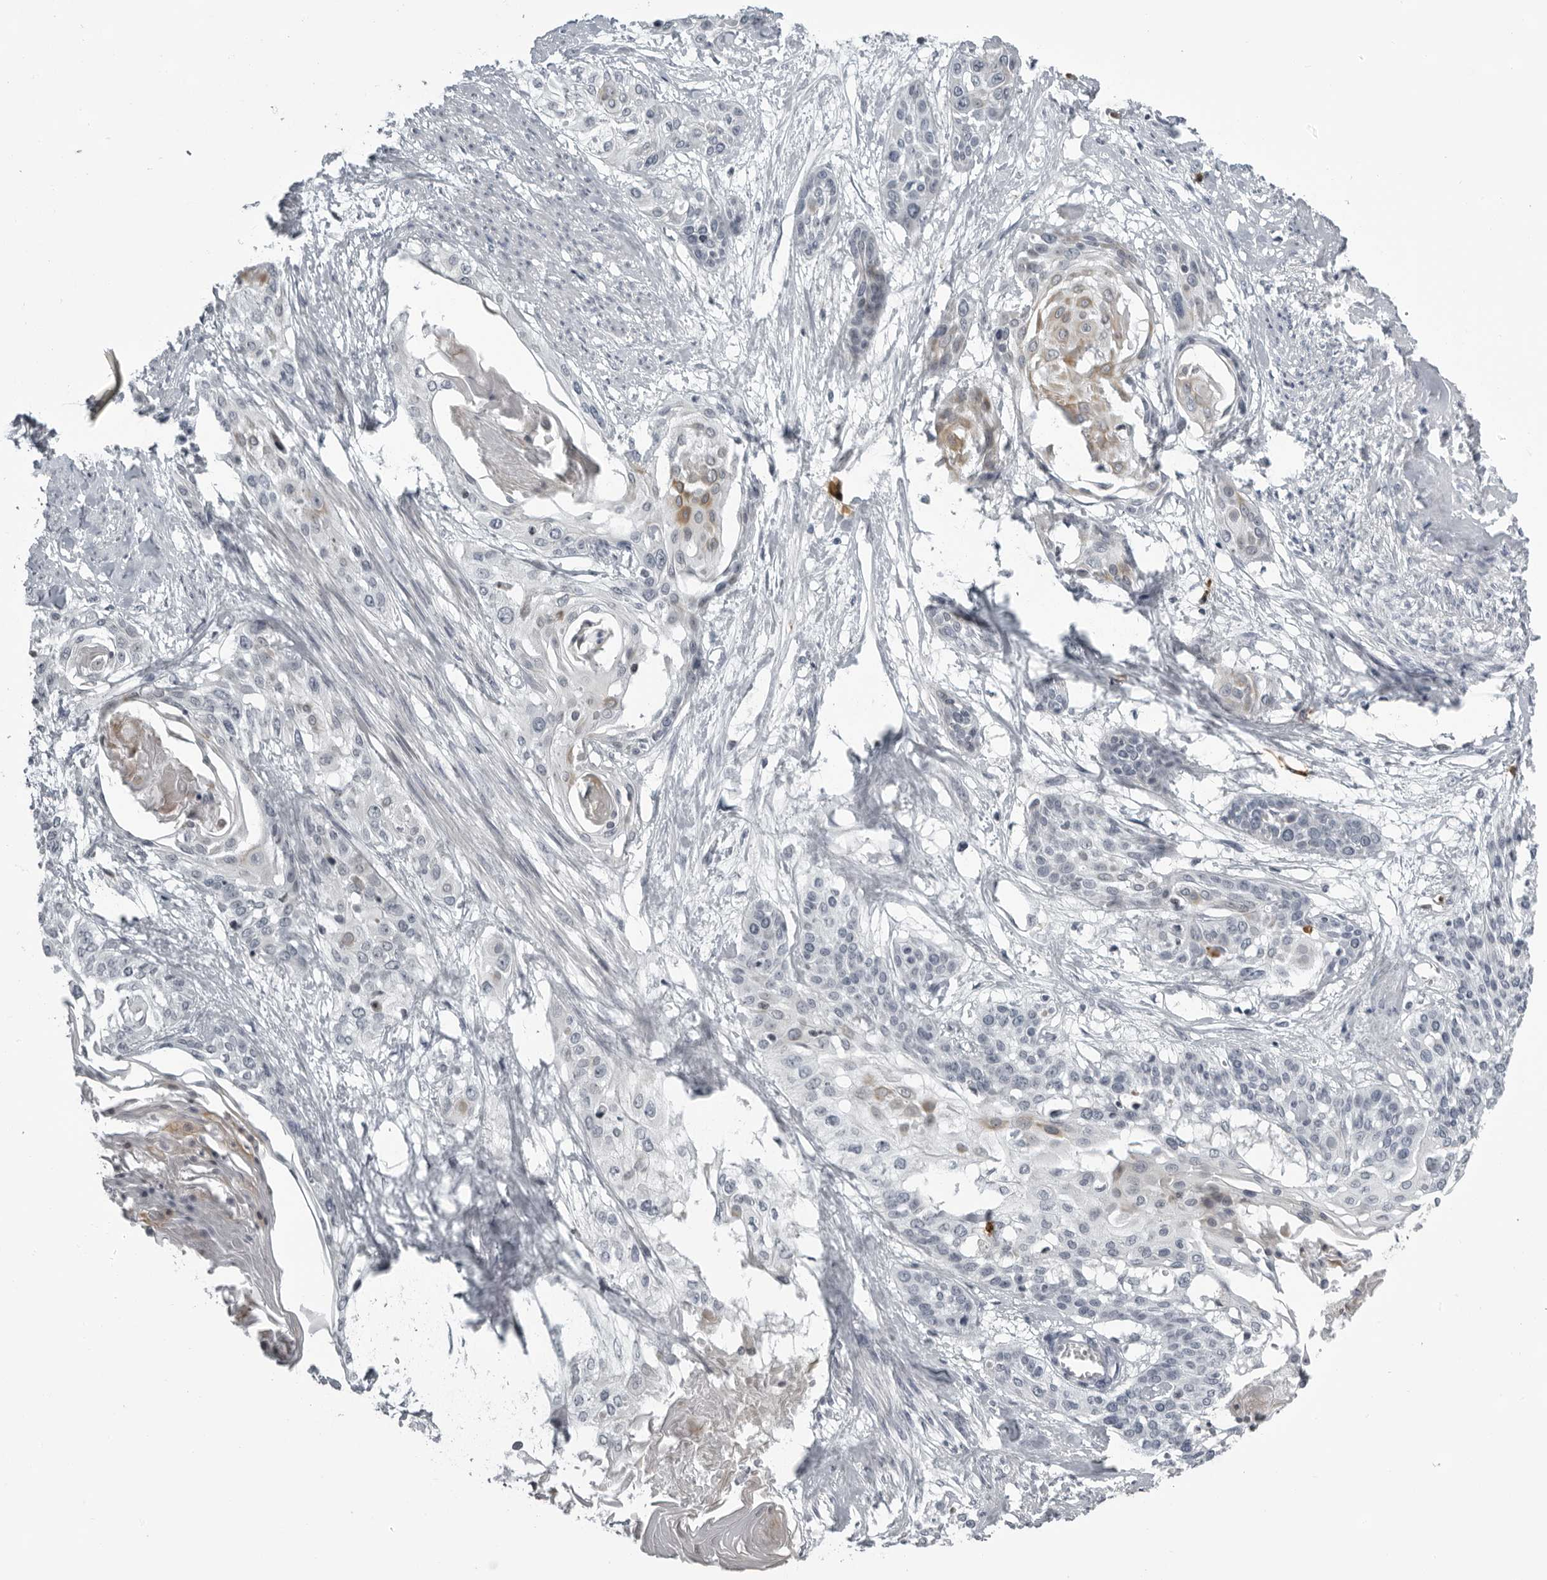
{"staining": {"intensity": "weak", "quantity": "25%-75%", "location": "cytoplasmic/membranous,nuclear"}, "tissue": "cervical cancer", "cell_type": "Tumor cells", "image_type": "cancer", "snomed": [{"axis": "morphology", "description": "Squamous cell carcinoma, NOS"}, {"axis": "topography", "description": "Cervix"}], "caption": "An immunohistochemistry histopathology image of neoplastic tissue is shown. Protein staining in brown shows weak cytoplasmic/membranous and nuclear positivity in cervical cancer within tumor cells. The protein of interest is stained brown, and the nuclei are stained in blue (DAB (3,3'-diaminobenzidine) IHC with brightfield microscopy, high magnification).", "gene": "RTCA", "patient": {"sex": "female", "age": 57}}